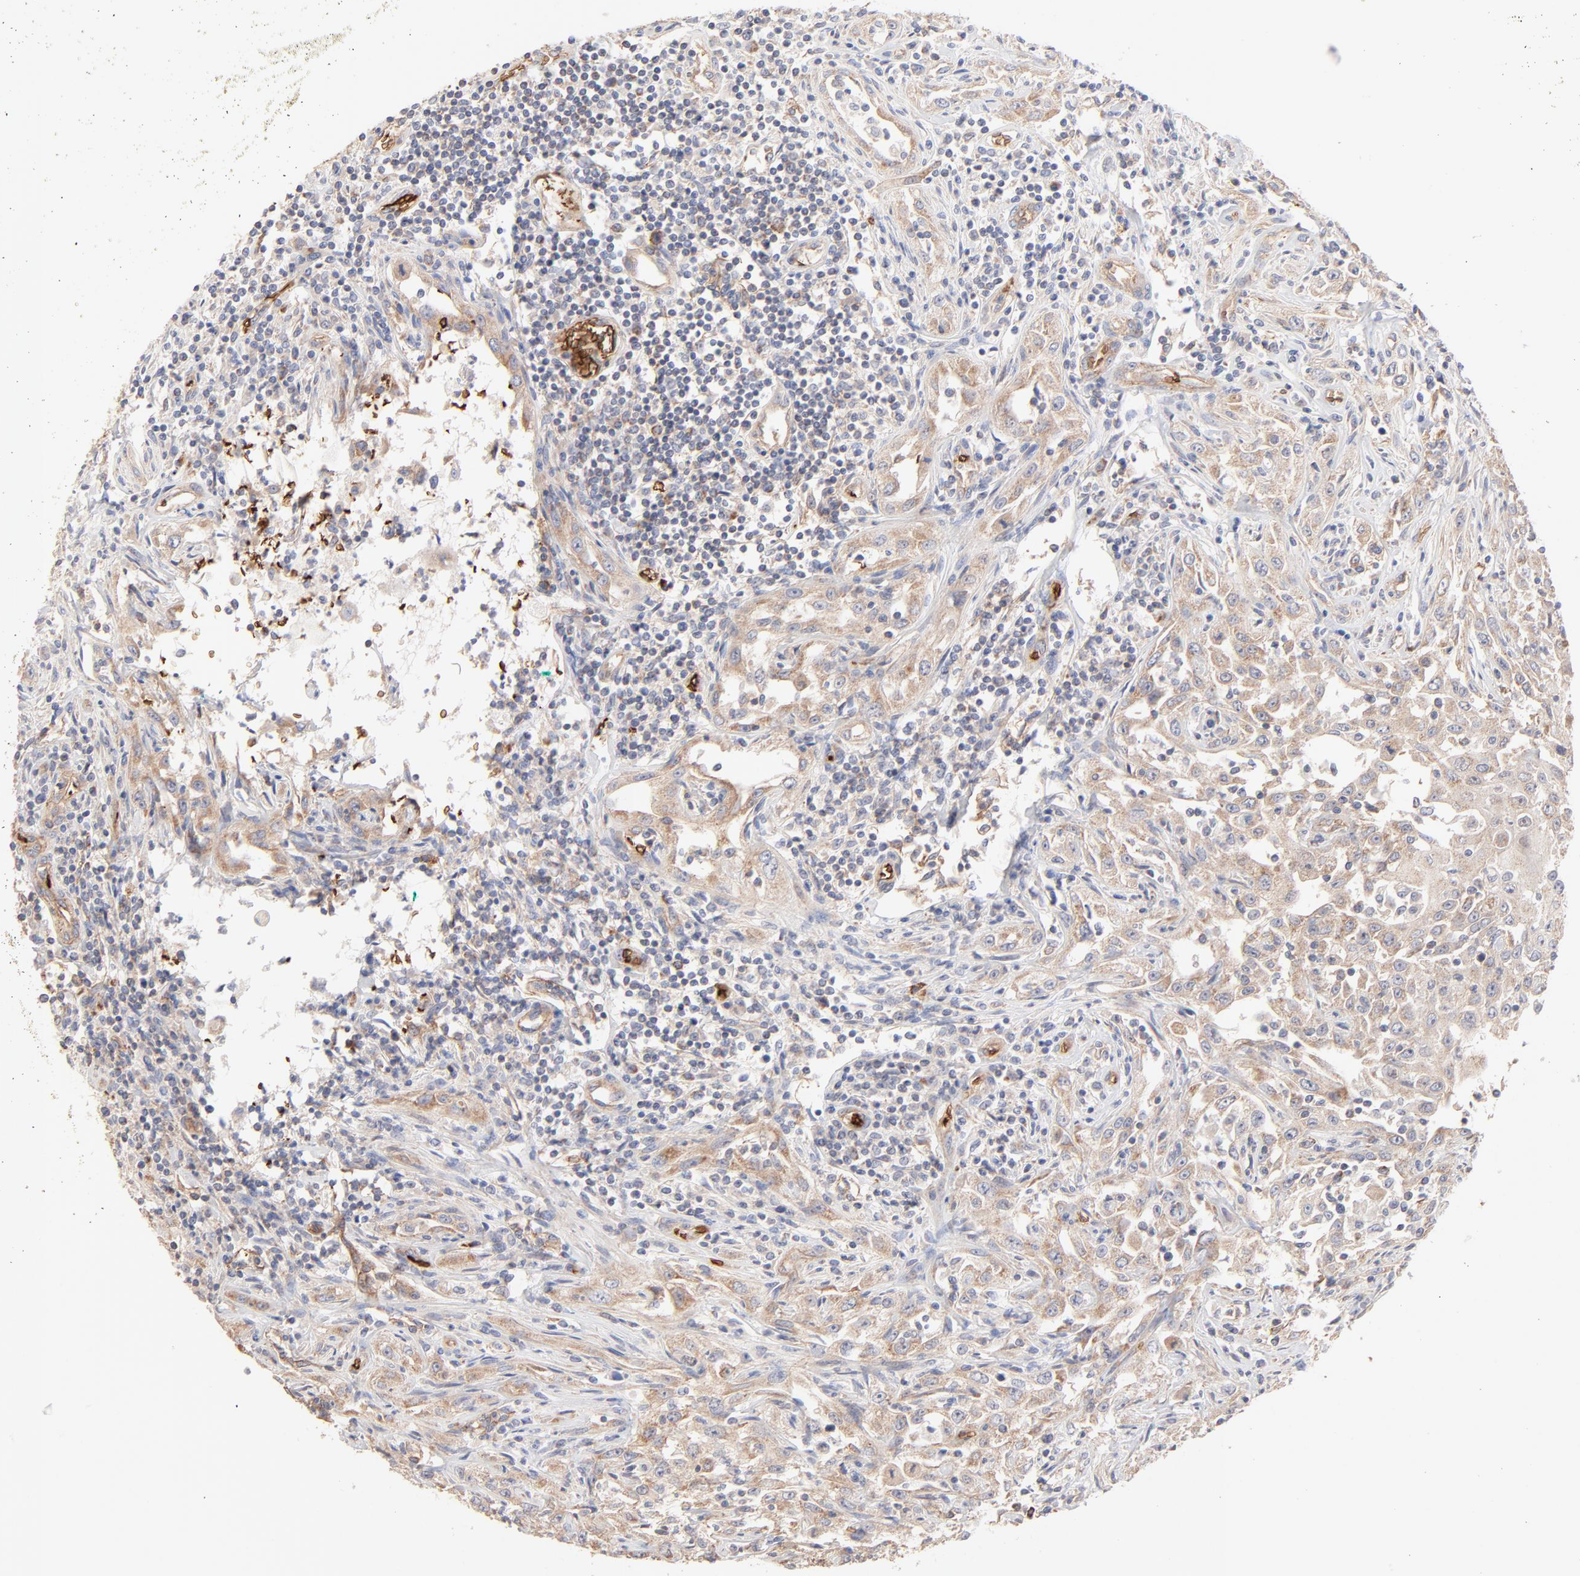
{"staining": {"intensity": "weak", "quantity": ">75%", "location": "cytoplasmic/membranous"}, "tissue": "head and neck cancer", "cell_type": "Tumor cells", "image_type": "cancer", "snomed": [{"axis": "morphology", "description": "Squamous cell carcinoma, NOS"}, {"axis": "topography", "description": "Oral tissue"}, {"axis": "topography", "description": "Head-Neck"}], "caption": "The image displays a brown stain indicating the presence of a protein in the cytoplasmic/membranous of tumor cells in squamous cell carcinoma (head and neck).", "gene": "SPTB", "patient": {"sex": "female", "age": 76}}